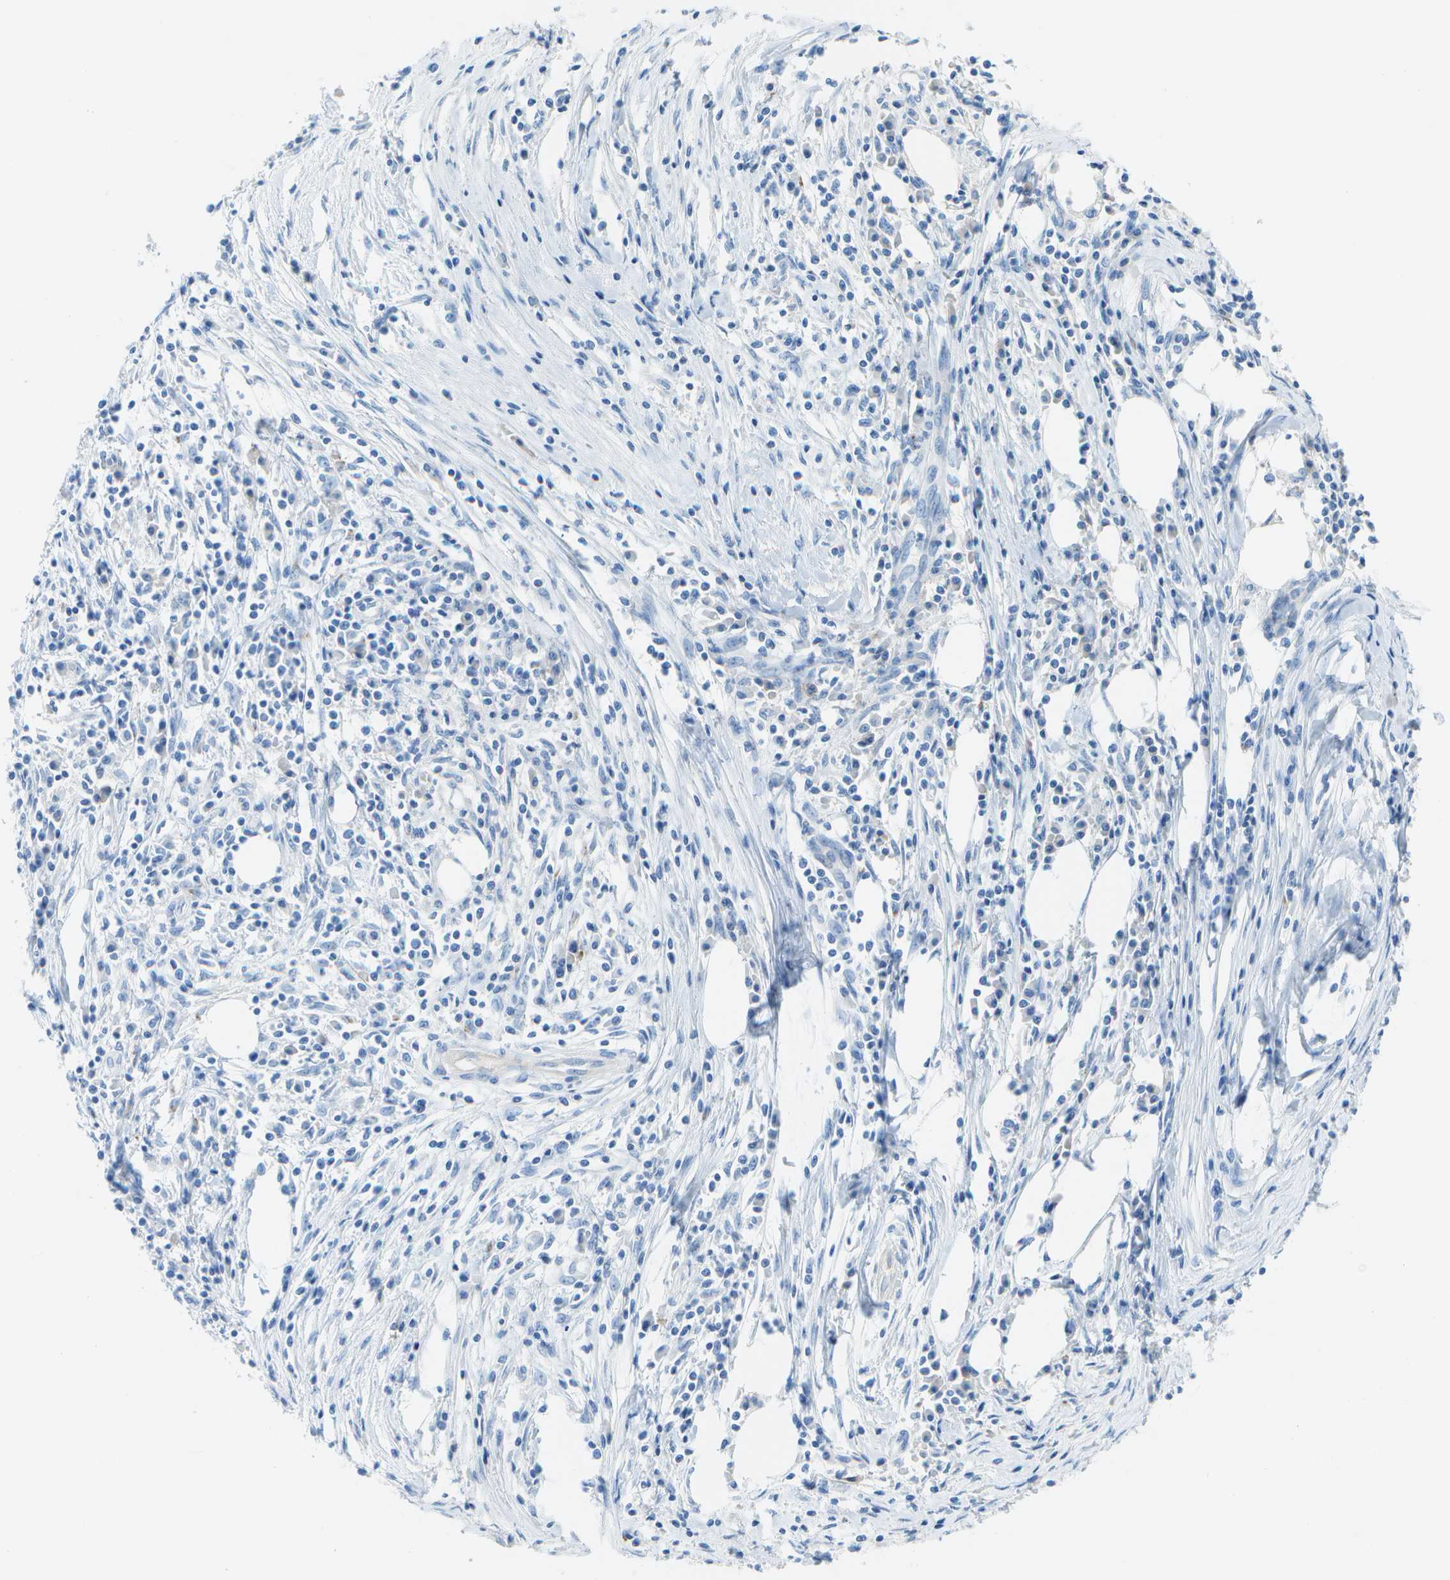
{"staining": {"intensity": "negative", "quantity": "none", "location": "none"}, "tissue": "pancreatic cancer", "cell_type": "Tumor cells", "image_type": "cancer", "snomed": [{"axis": "morphology", "description": "Adenocarcinoma, NOS"}, {"axis": "topography", "description": "Pancreas"}], "caption": "Human adenocarcinoma (pancreatic) stained for a protein using immunohistochemistry (IHC) demonstrates no positivity in tumor cells.", "gene": "CD46", "patient": {"sex": "female", "age": 70}}